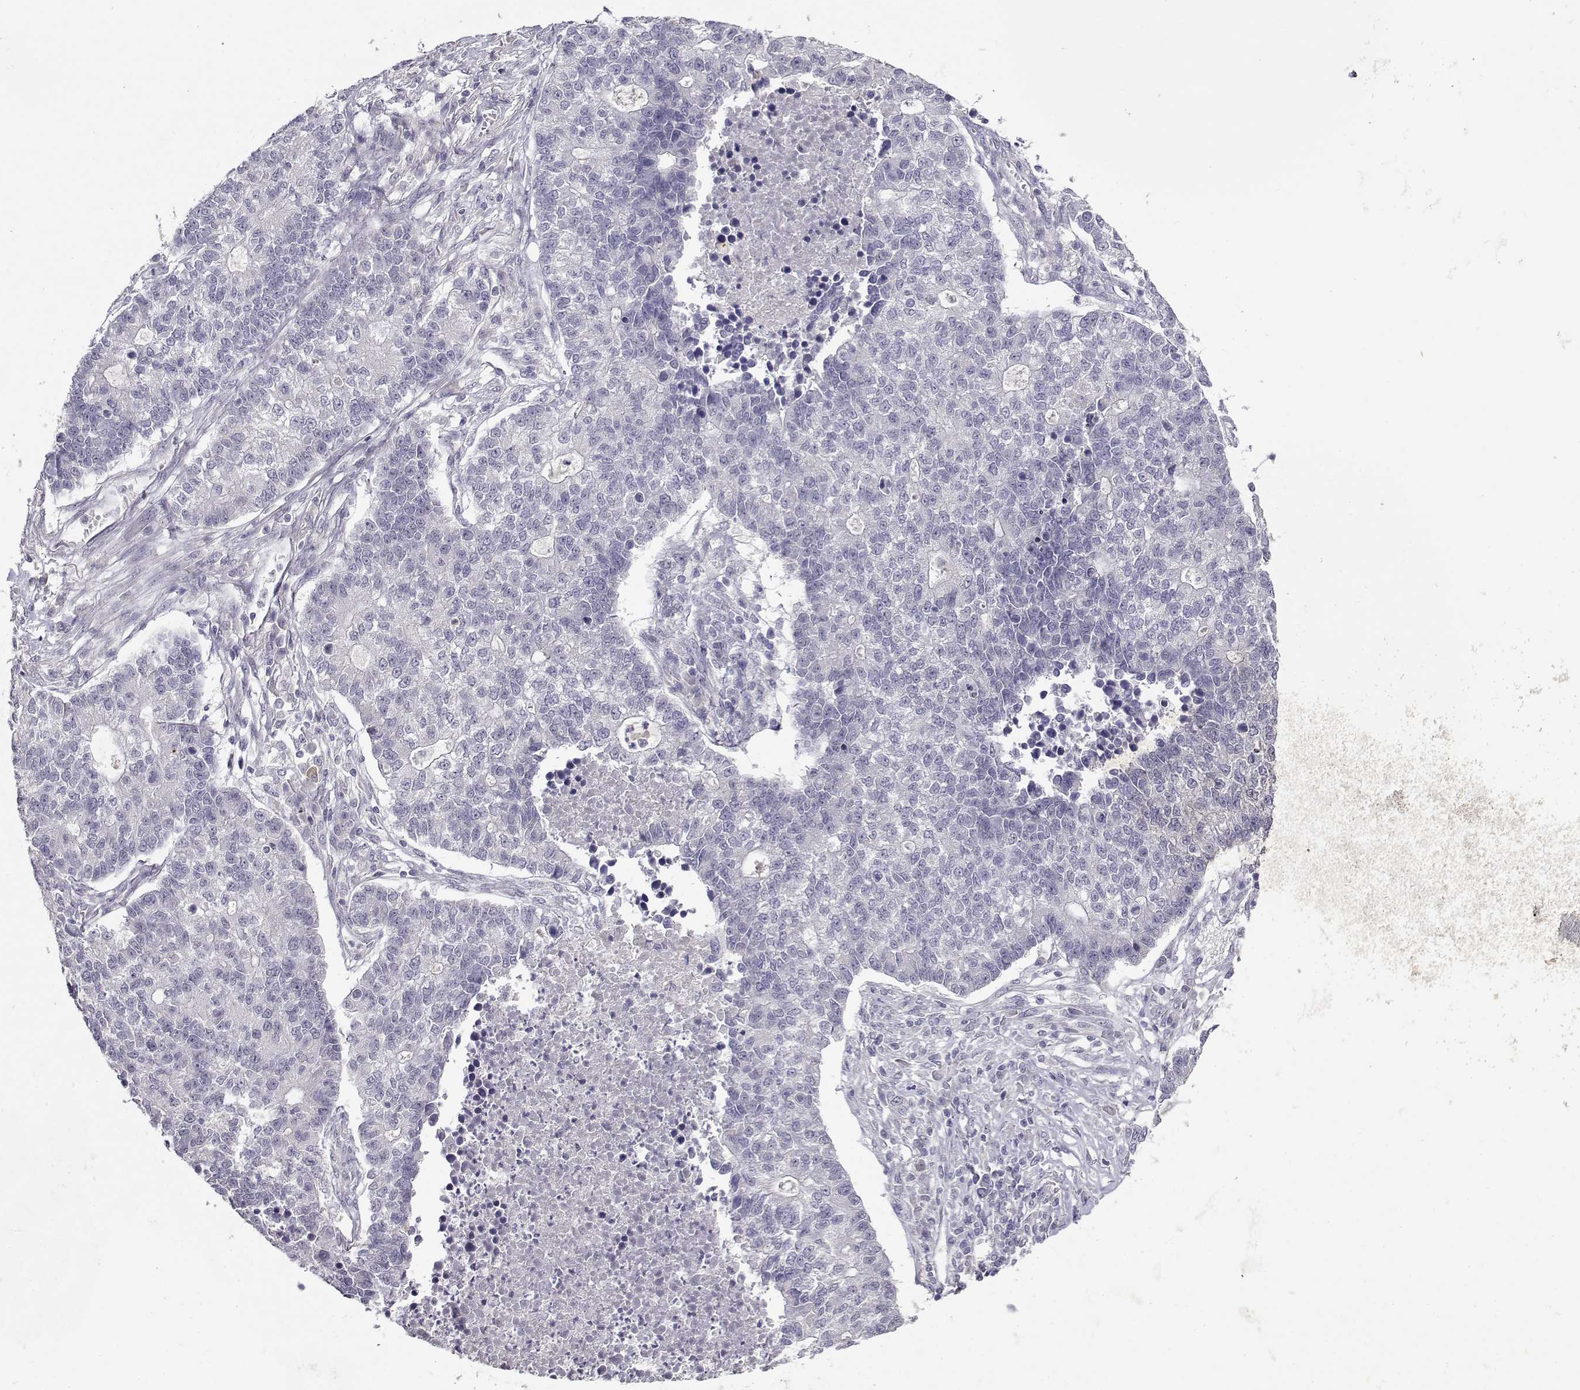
{"staining": {"intensity": "negative", "quantity": "none", "location": "none"}, "tissue": "lung cancer", "cell_type": "Tumor cells", "image_type": "cancer", "snomed": [{"axis": "morphology", "description": "Adenocarcinoma, NOS"}, {"axis": "topography", "description": "Lung"}], "caption": "Lung cancer was stained to show a protein in brown. There is no significant positivity in tumor cells.", "gene": "RHOXF2", "patient": {"sex": "male", "age": 57}}